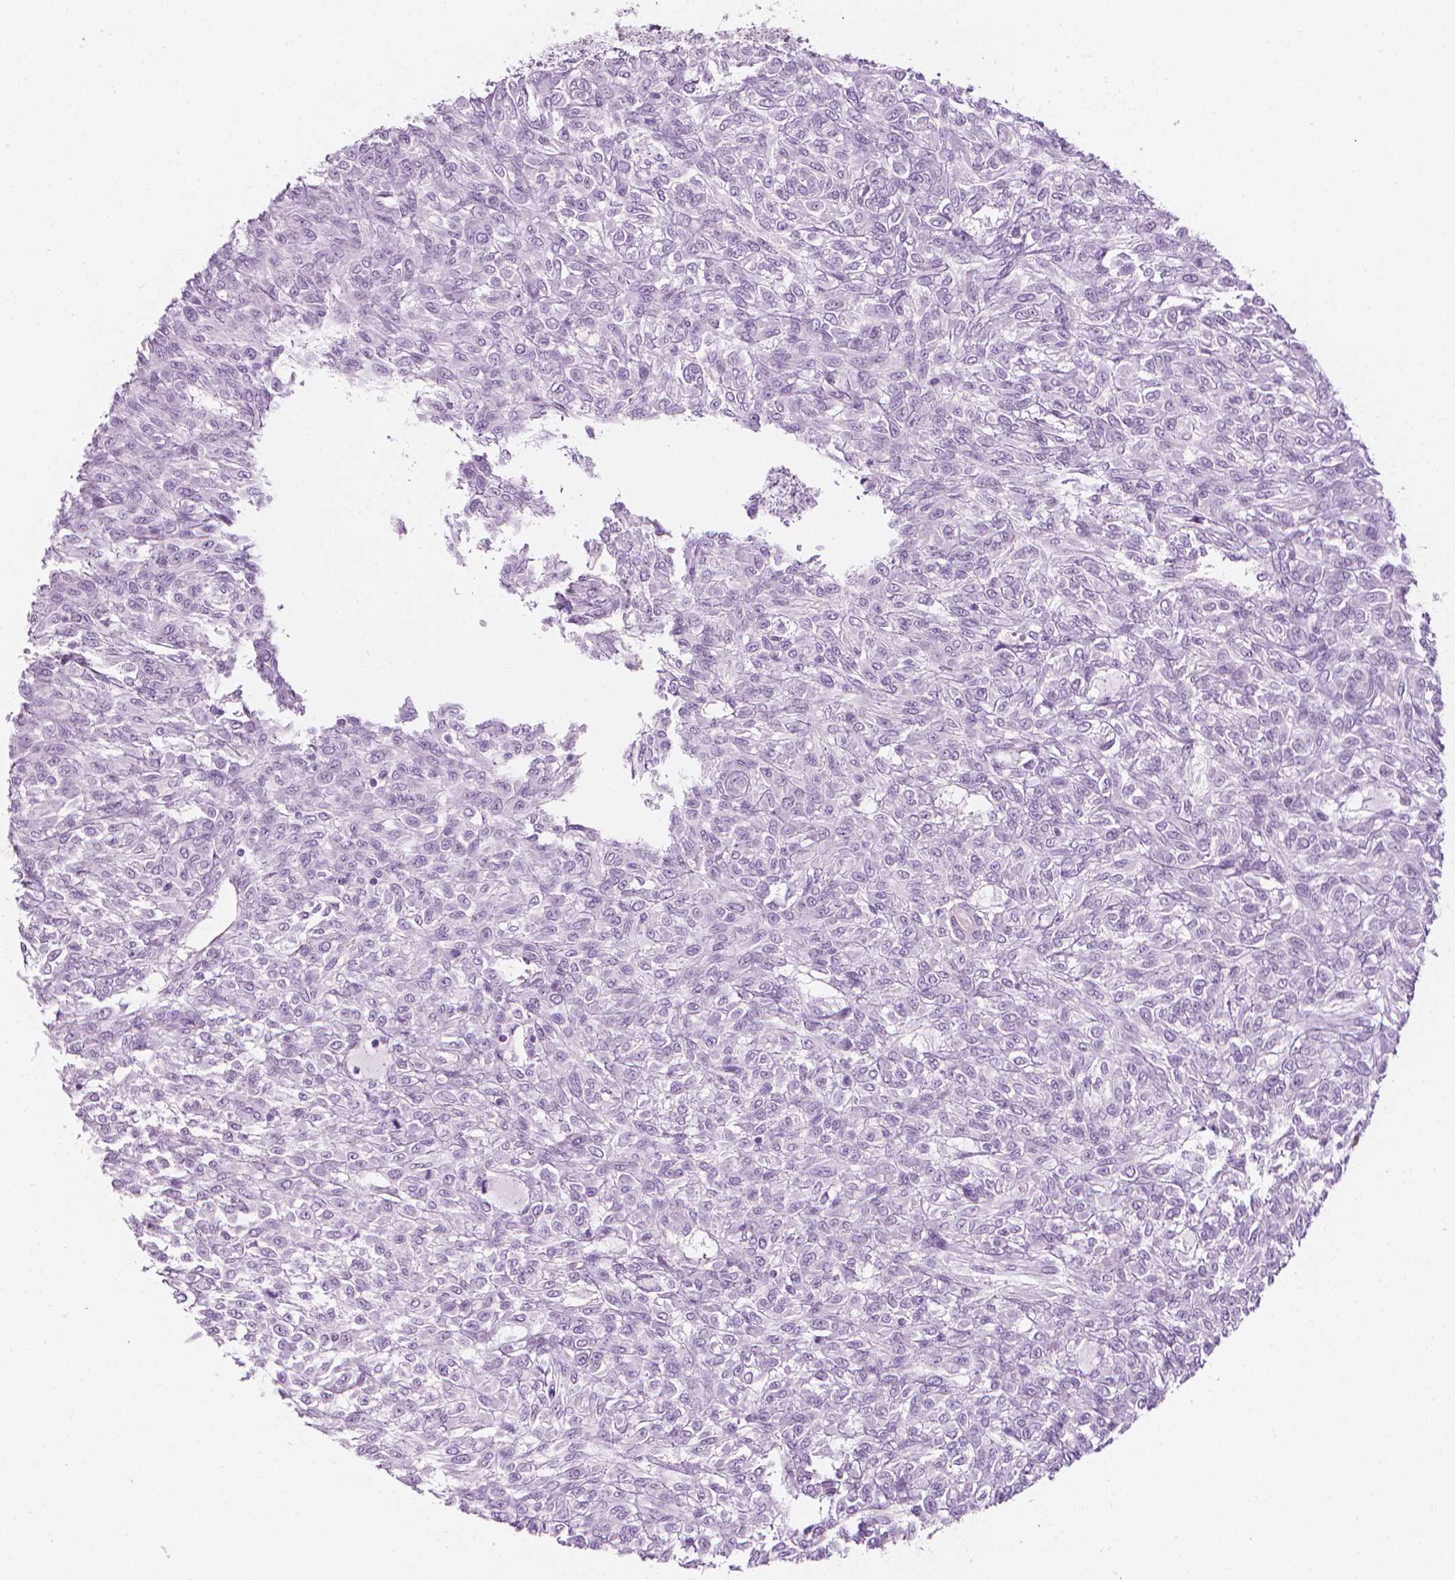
{"staining": {"intensity": "negative", "quantity": "none", "location": "none"}, "tissue": "renal cancer", "cell_type": "Tumor cells", "image_type": "cancer", "snomed": [{"axis": "morphology", "description": "Adenocarcinoma, NOS"}, {"axis": "topography", "description": "Kidney"}], "caption": "Micrograph shows no protein positivity in tumor cells of renal cancer tissue. The staining was performed using DAB (3,3'-diaminobenzidine) to visualize the protein expression in brown, while the nuclei were stained in blue with hematoxylin (Magnification: 20x).", "gene": "SCG3", "patient": {"sex": "male", "age": 58}}